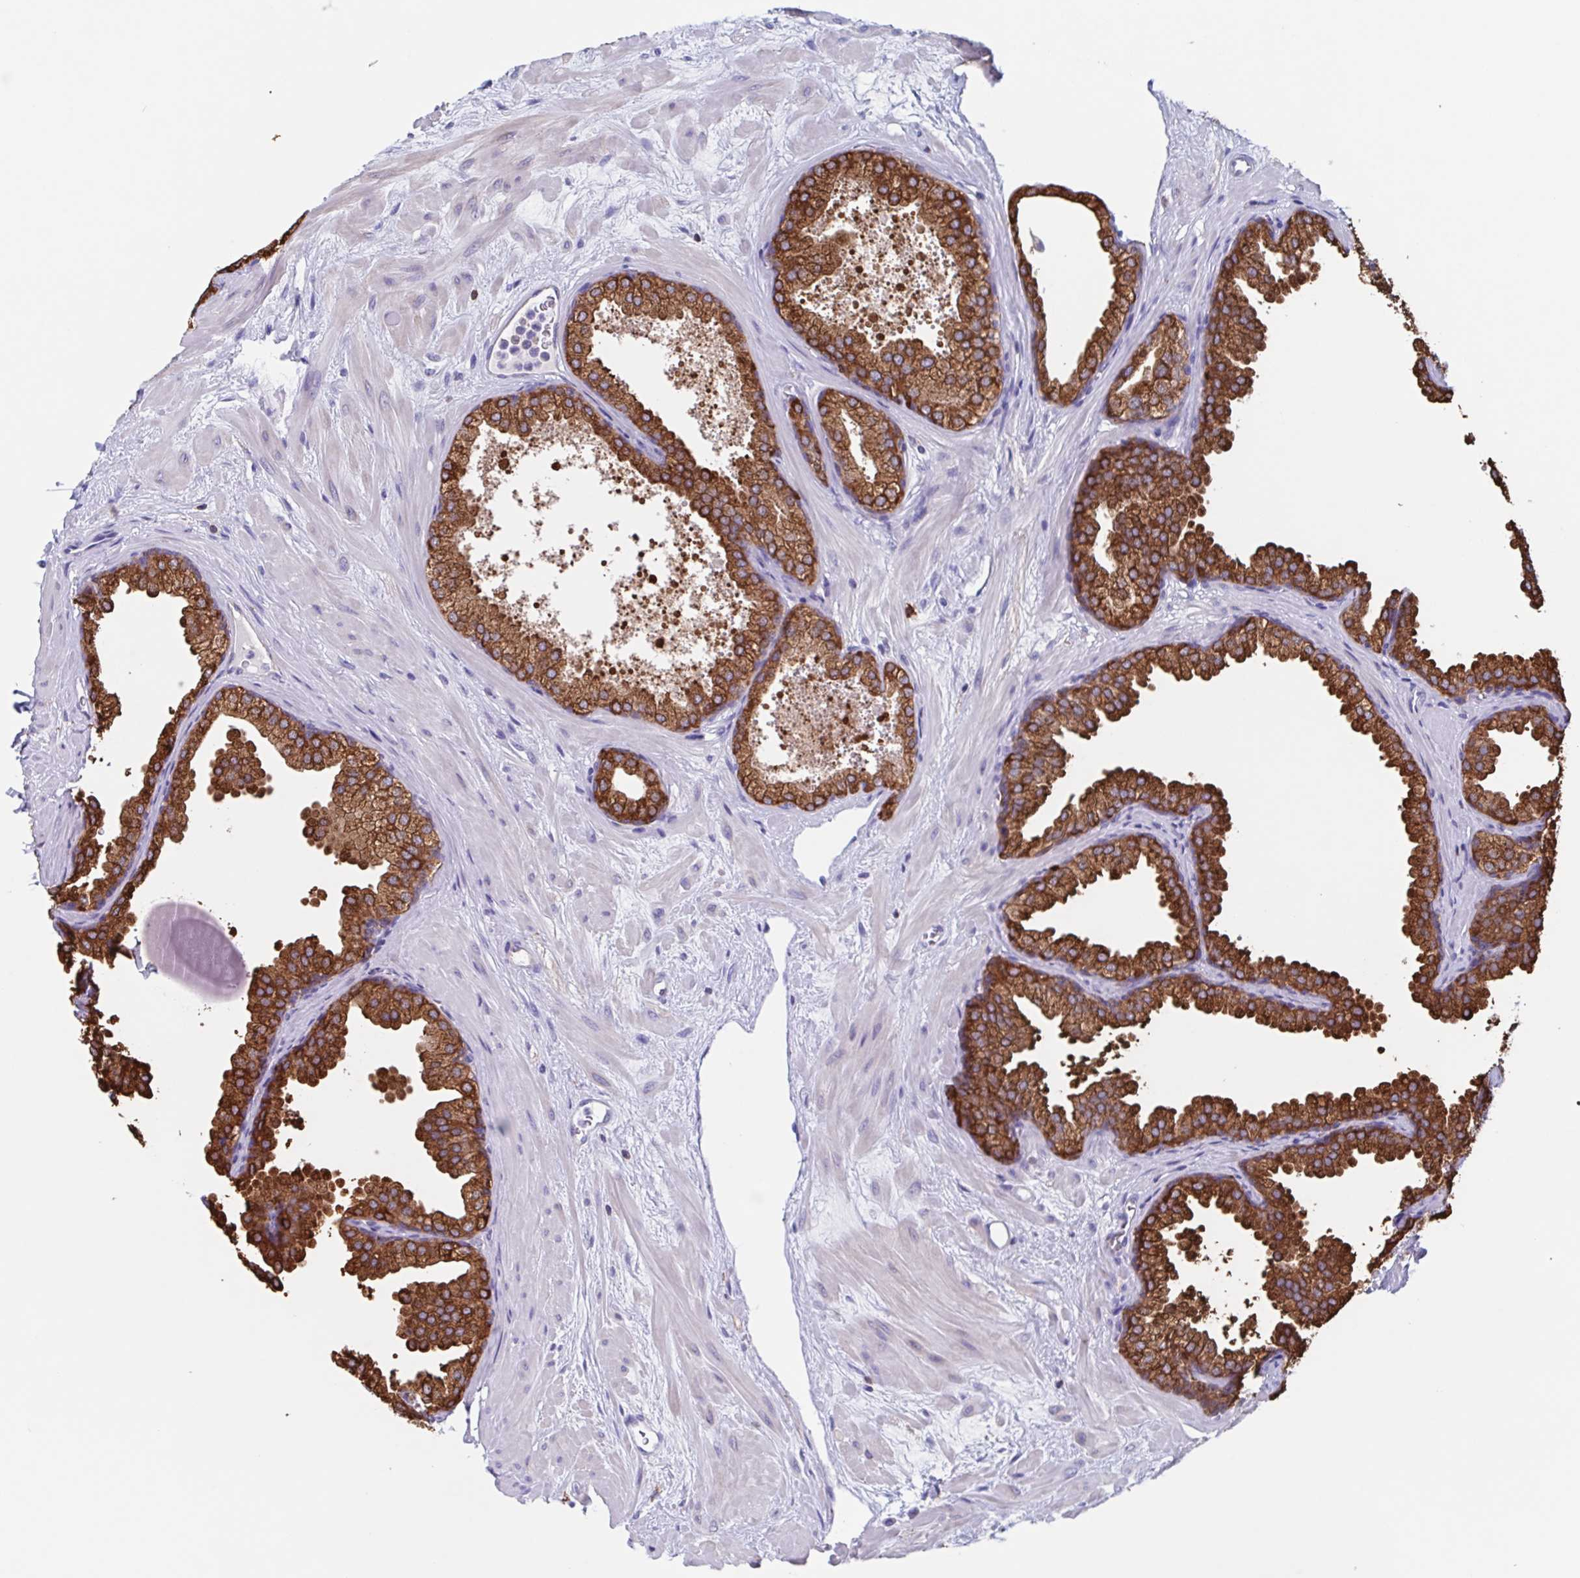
{"staining": {"intensity": "strong", "quantity": ">75%", "location": "cytoplasmic/membranous"}, "tissue": "prostate", "cell_type": "Glandular cells", "image_type": "normal", "snomed": [{"axis": "morphology", "description": "Normal tissue, NOS"}, {"axis": "topography", "description": "Prostate"}], "caption": "Strong cytoplasmic/membranous positivity is identified in approximately >75% of glandular cells in benign prostate.", "gene": "TPD52", "patient": {"sex": "male", "age": 37}}